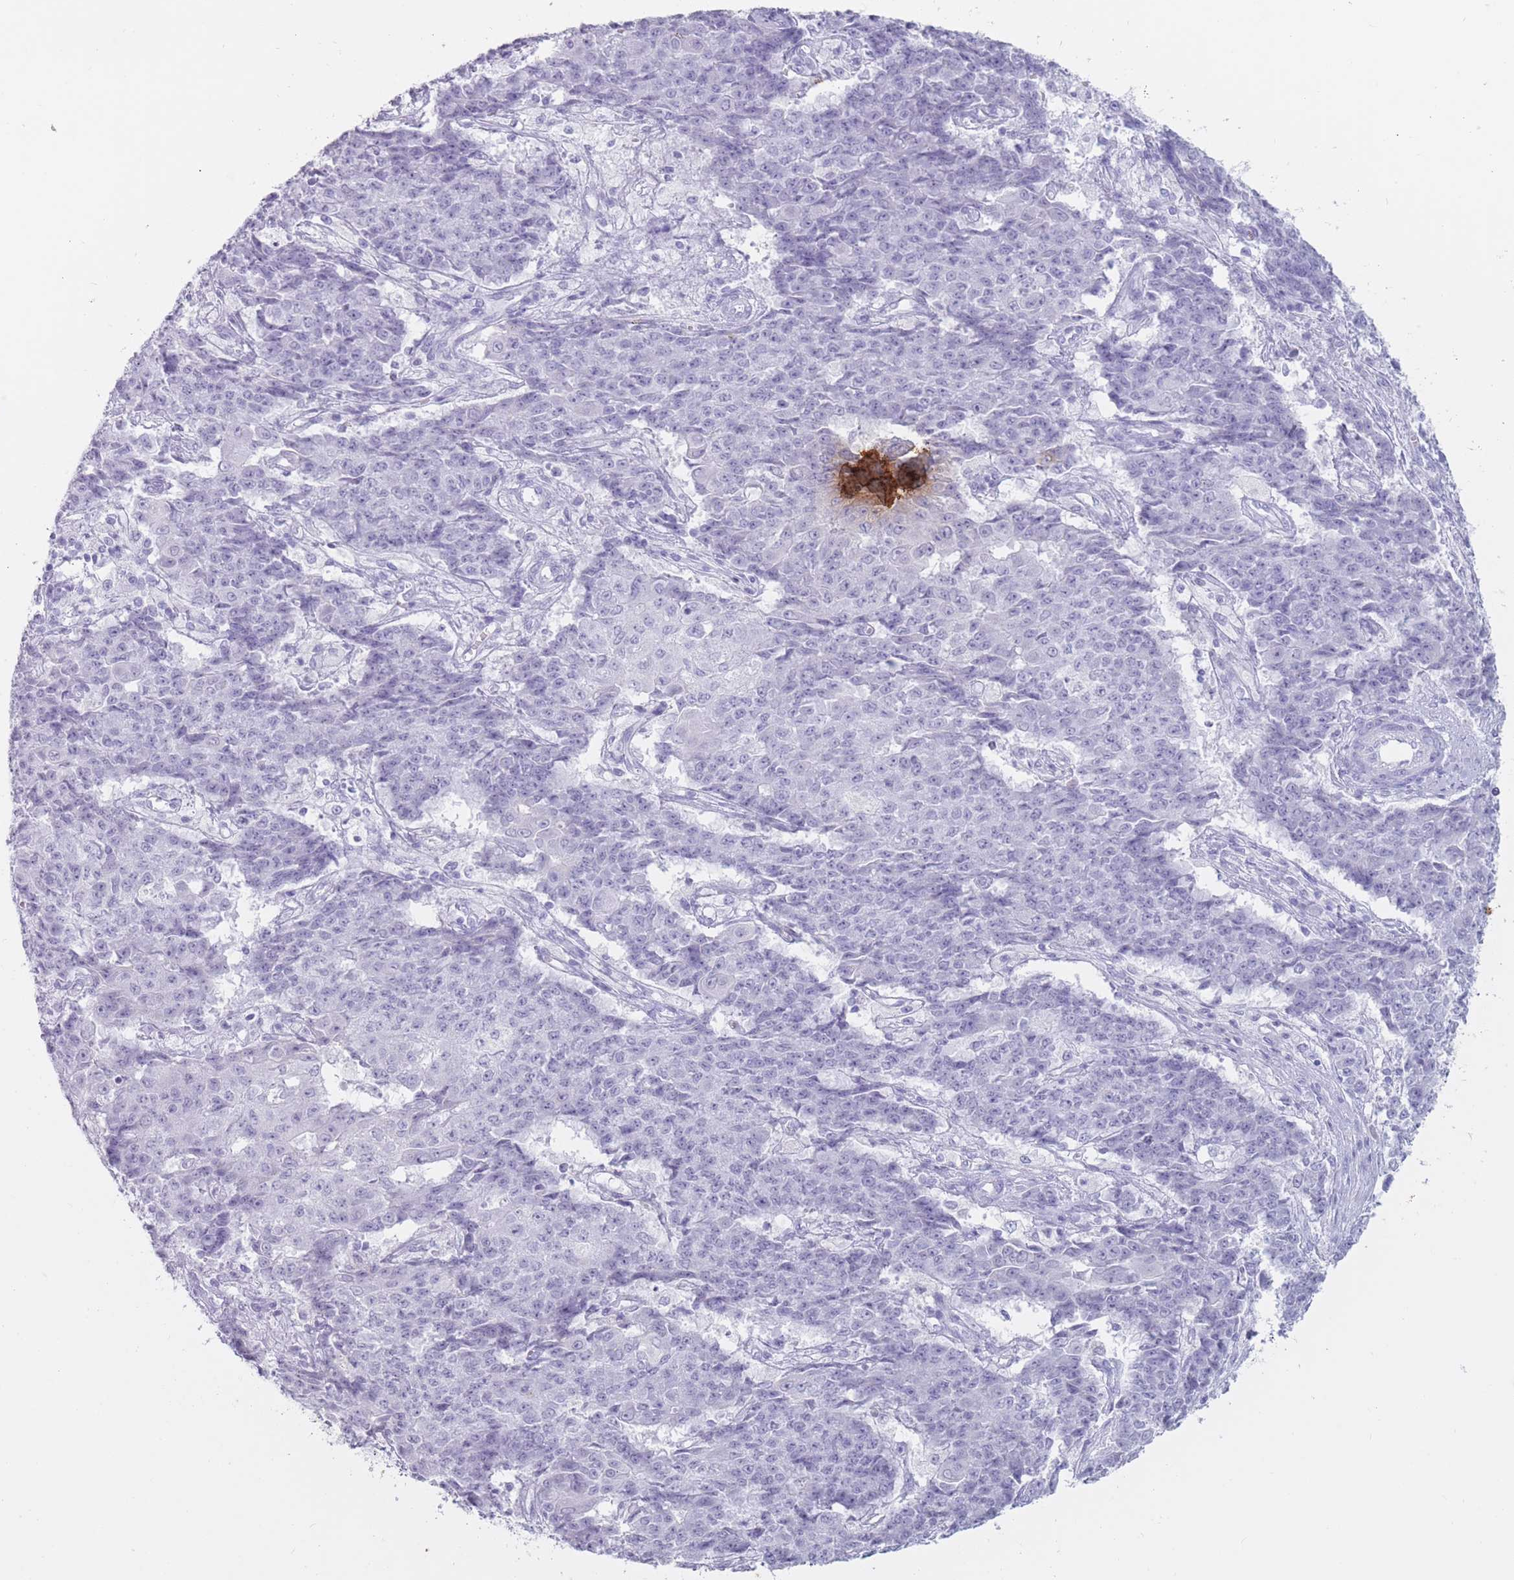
{"staining": {"intensity": "negative", "quantity": "none", "location": "none"}, "tissue": "ovarian cancer", "cell_type": "Tumor cells", "image_type": "cancer", "snomed": [{"axis": "morphology", "description": "Carcinoma, endometroid"}, {"axis": "topography", "description": "Ovary"}], "caption": "DAB (3,3'-diaminobenzidine) immunohistochemical staining of ovarian cancer (endometroid carcinoma) demonstrates no significant staining in tumor cells.", "gene": "PNMA3", "patient": {"sex": "female", "age": 42}}